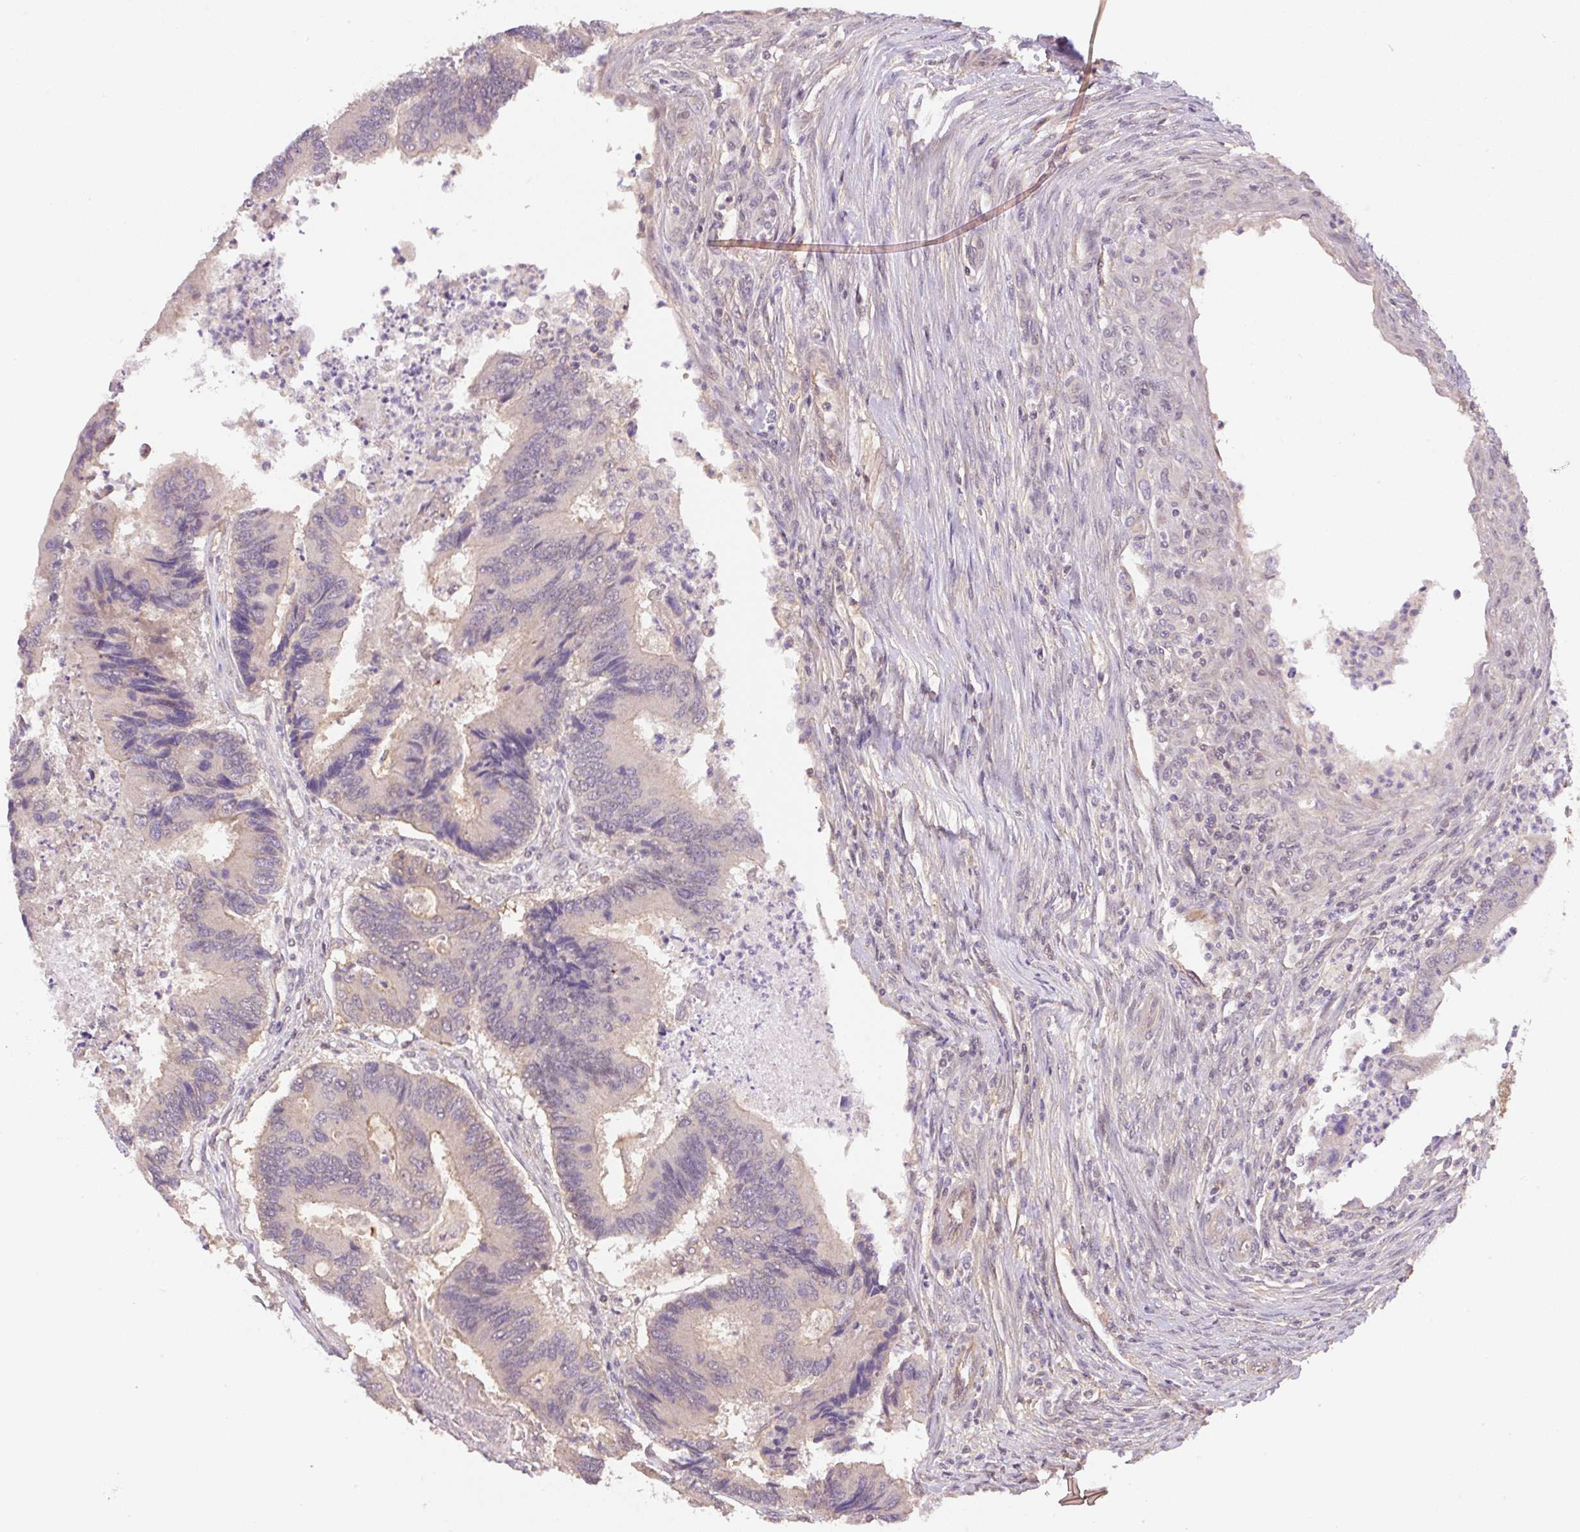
{"staining": {"intensity": "negative", "quantity": "none", "location": "none"}, "tissue": "colorectal cancer", "cell_type": "Tumor cells", "image_type": "cancer", "snomed": [{"axis": "morphology", "description": "Adenocarcinoma, NOS"}, {"axis": "topography", "description": "Colon"}], "caption": "Tumor cells are negative for protein expression in human adenocarcinoma (colorectal).", "gene": "COX8A", "patient": {"sex": "female", "age": 67}}